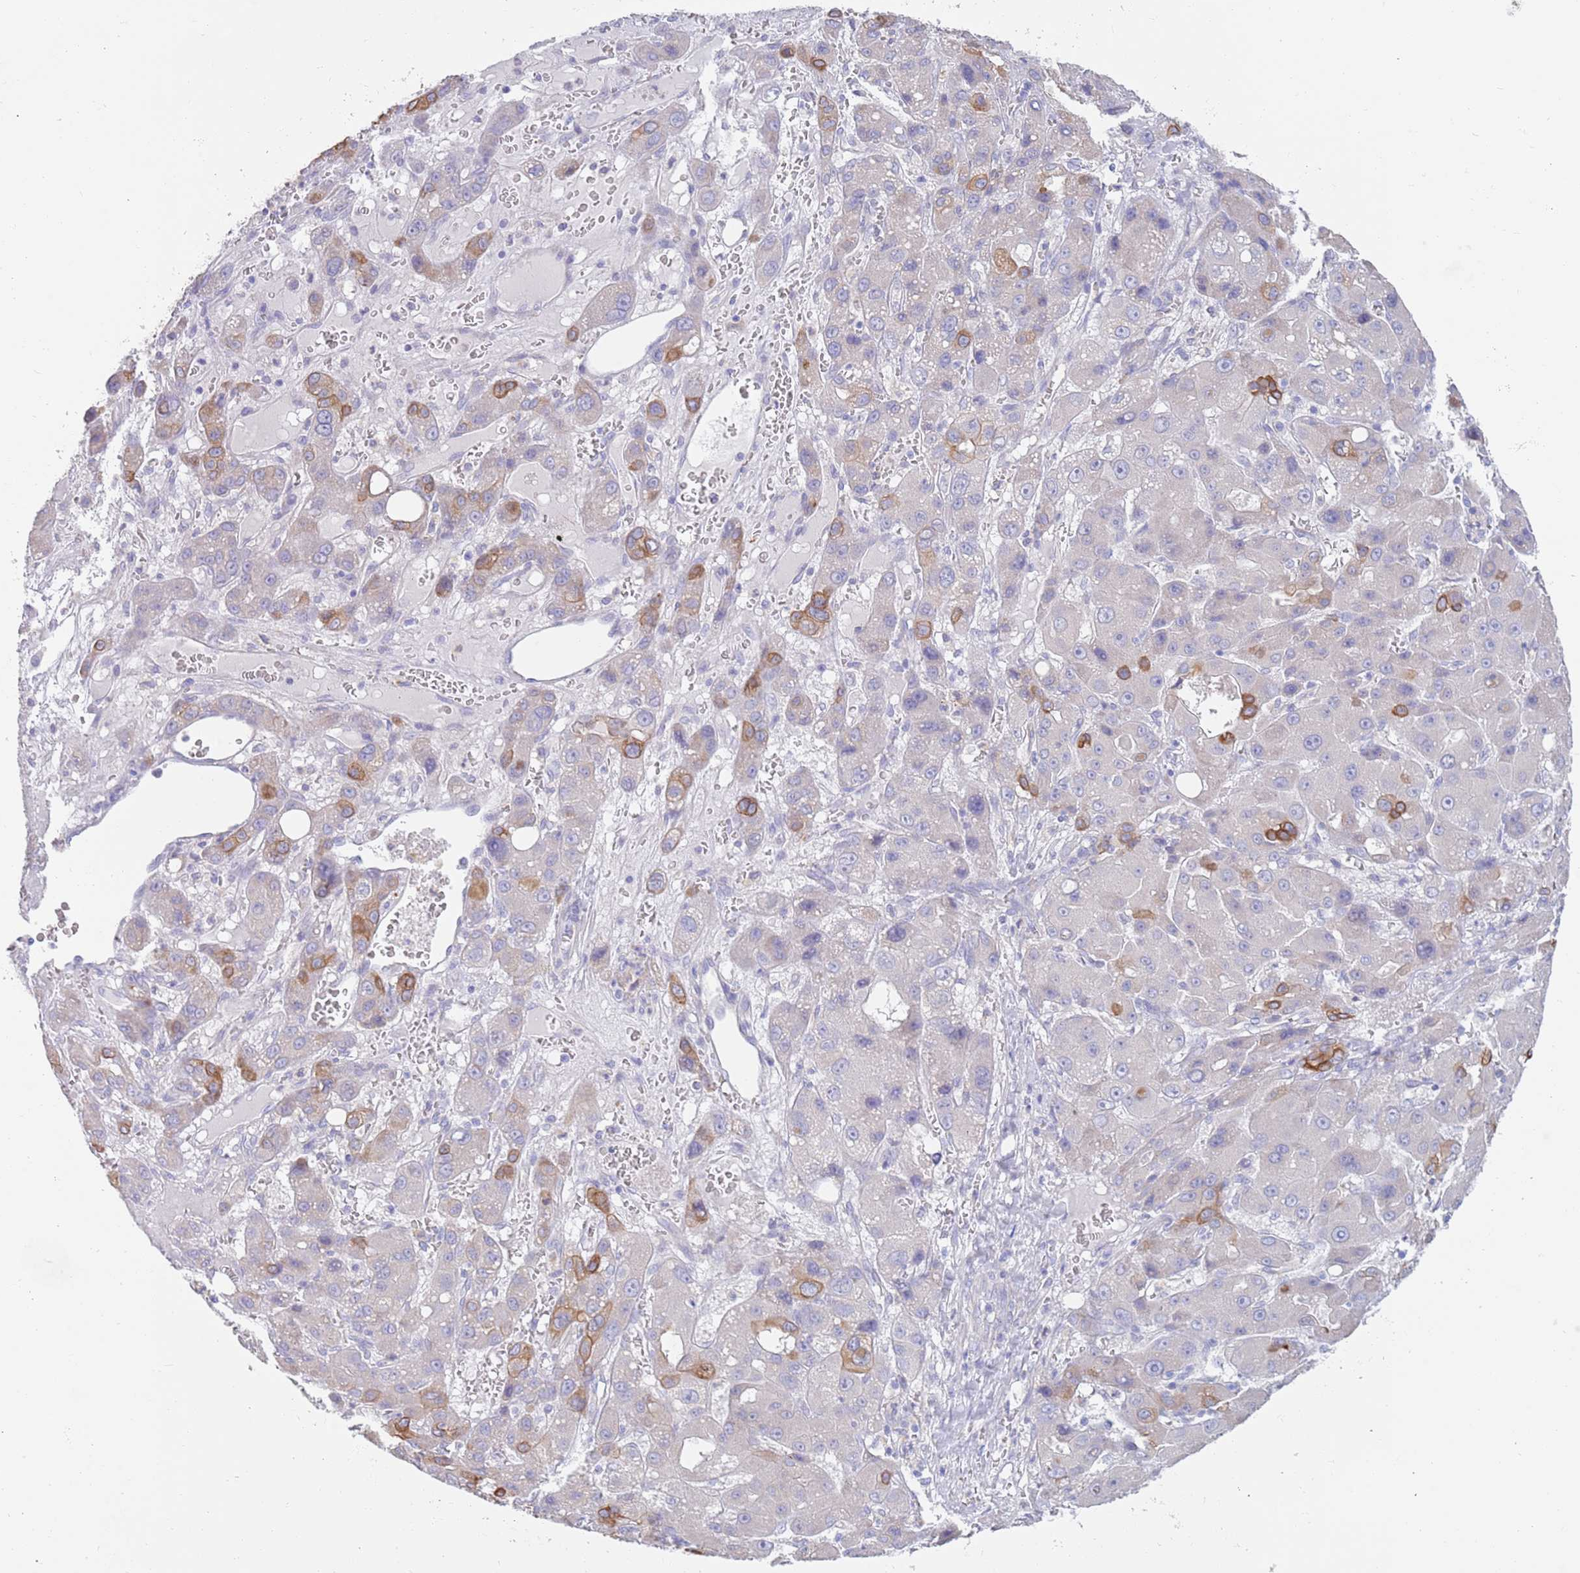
{"staining": {"intensity": "moderate", "quantity": "<25%", "location": "cytoplasmic/membranous"}, "tissue": "liver cancer", "cell_type": "Tumor cells", "image_type": "cancer", "snomed": [{"axis": "morphology", "description": "Carcinoma, Hepatocellular, NOS"}, {"axis": "topography", "description": "Liver"}], "caption": "The micrograph demonstrates staining of liver cancer (hepatocellular carcinoma), revealing moderate cytoplasmic/membranous protein staining (brown color) within tumor cells.", "gene": "CCDC149", "patient": {"sex": "male", "age": 55}}